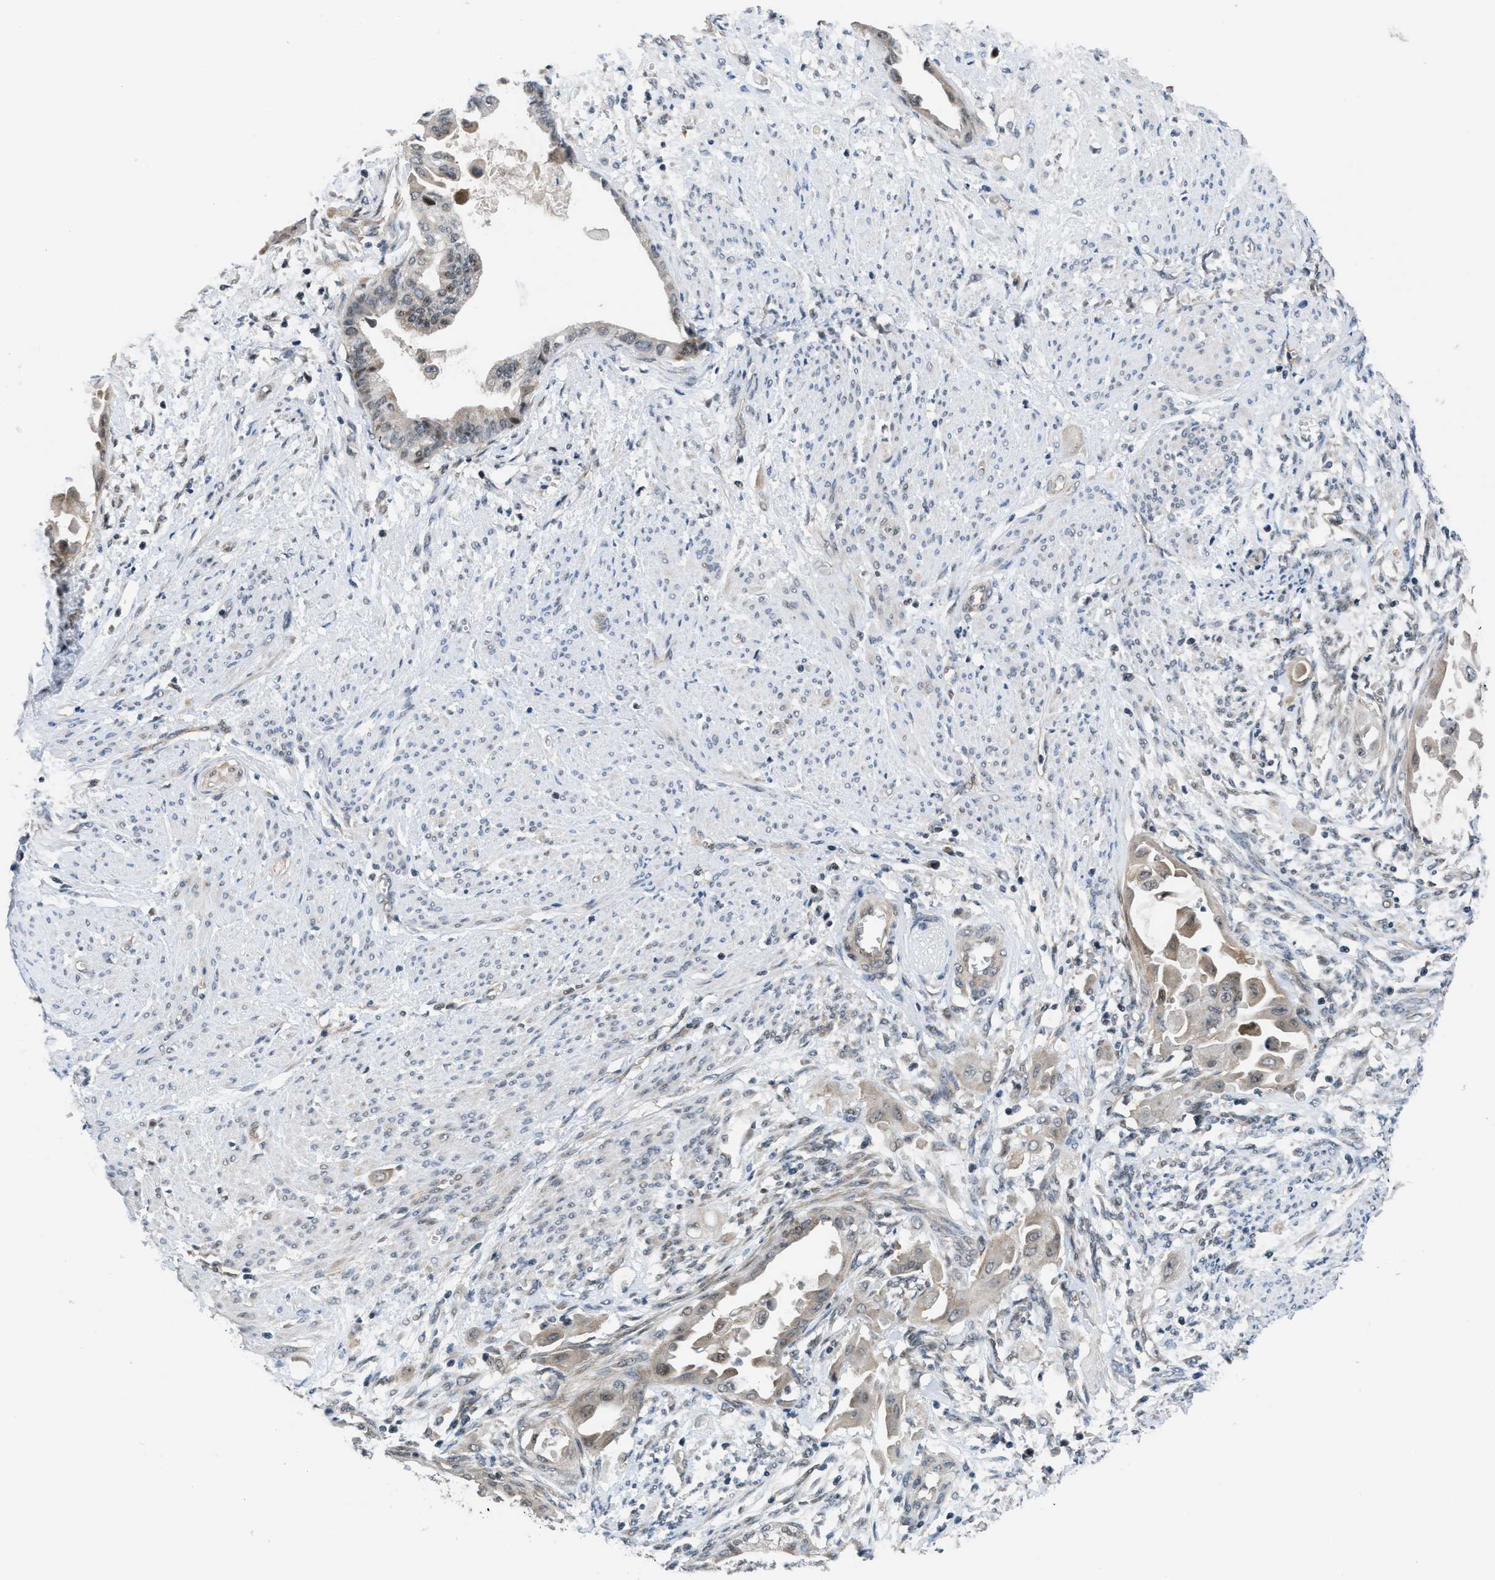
{"staining": {"intensity": "weak", "quantity": "25%-75%", "location": "cytoplasmic/membranous,nuclear"}, "tissue": "cervical cancer", "cell_type": "Tumor cells", "image_type": "cancer", "snomed": [{"axis": "morphology", "description": "Normal tissue, NOS"}, {"axis": "morphology", "description": "Adenocarcinoma, NOS"}, {"axis": "topography", "description": "Cervix"}, {"axis": "topography", "description": "Endometrium"}], "caption": "Tumor cells reveal low levels of weak cytoplasmic/membranous and nuclear positivity in approximately 25%-75% of cells in human cervical cancer (adenocarcinoma).", "gene": "SETD5", "patient": {"sex": "female", "age": 86}}